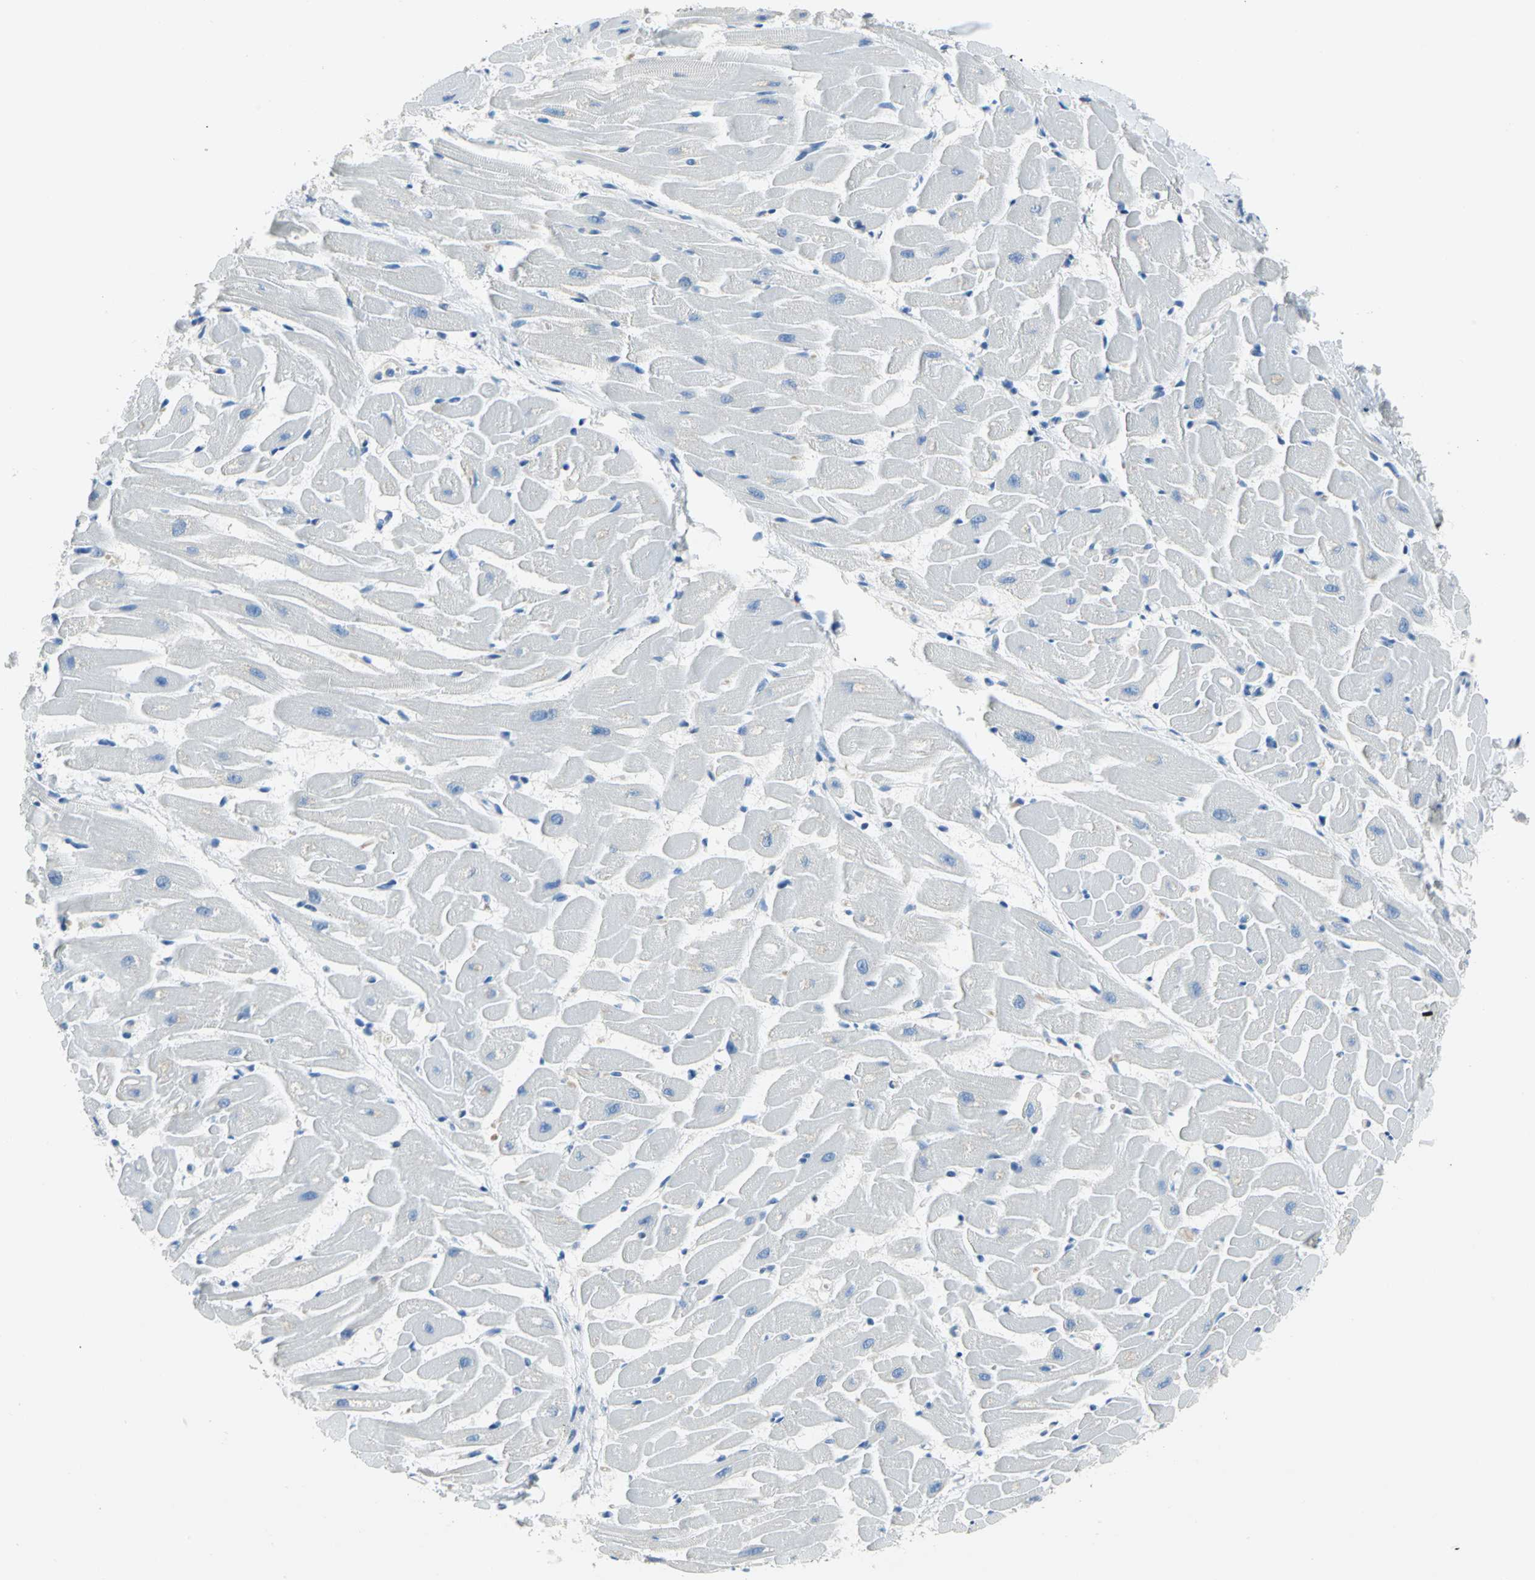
{"staining": {"intensity": "negative", "quantity": "none", "location": "none"}, "tissue": "heart muscle", "cell_type": "Cardiomyocytes", "image_type": "normal", "snomed": [{"axis": "morphology", "description": "Normal tissue, NOS"}, {"axis": "topography", "description": "Heart"}], "caption": "The immunohistochemistry photomicrograph has no significant staining in cardiomyocytes of heart muscle. (Brightfield microscopy of DAB (3,3'-diaminobenzidine) immunohistochemistry (IHC) at high magnification).", "gene": "PKLR", "patient": {"sex": "female", "age": 19}}